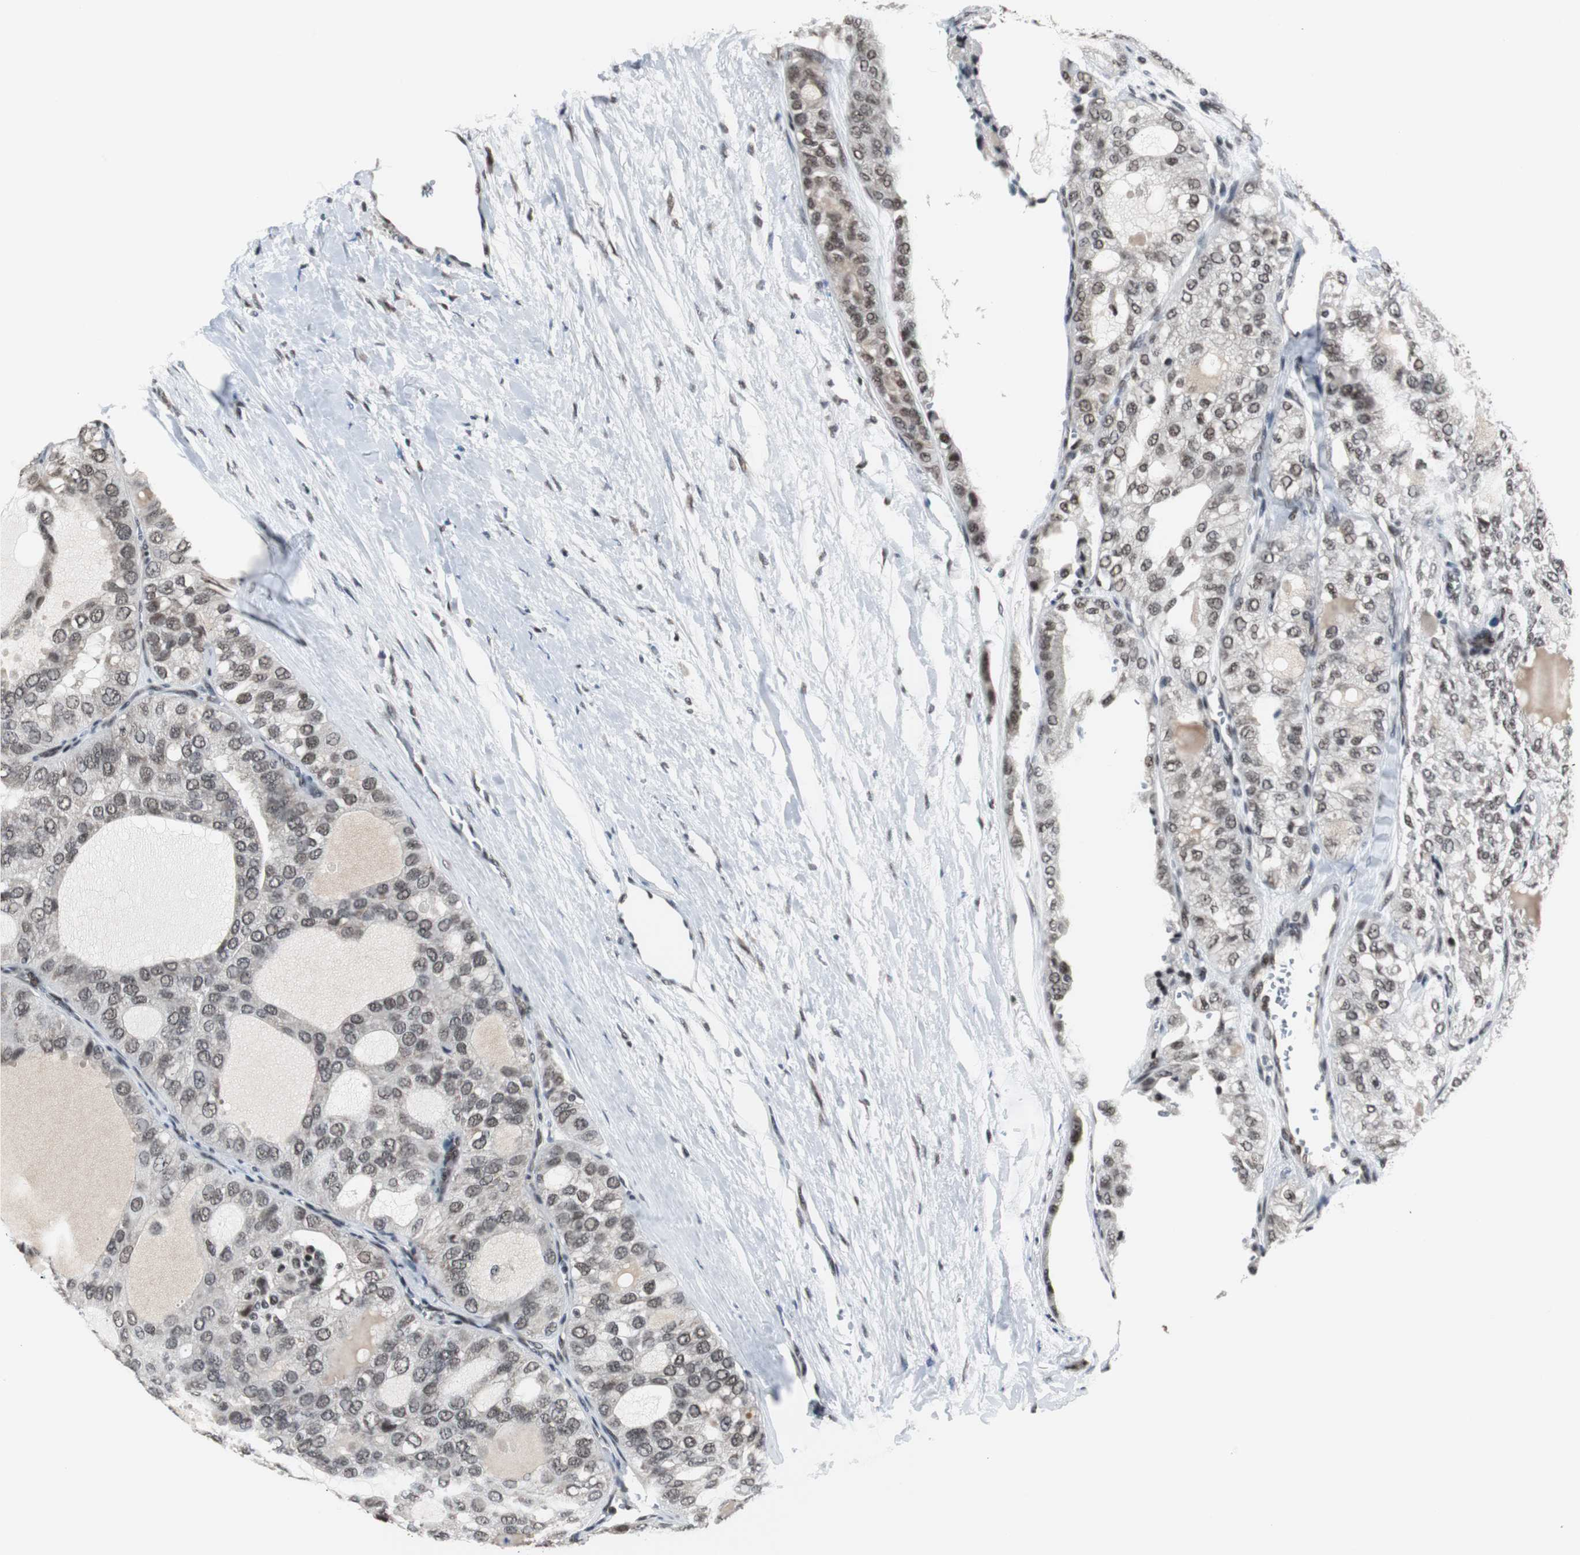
{"staining": {"intensity": "weak", "quantity": ">75%", "location": "nuclear"}, "tissue": "thyroid cancer", "cell_type": "Tumor cells", "image_type": "cancer", "snomed": [{"axis": "morphology", "description": "Follicular adenoma carcinoma, NOS"}, {"axis": "topography", "description": "Thyroid gland"}], "caption": "Immunohistochemistry of human thyroid follicular adenoma carcinoma exhibits low levels of weak nuclear positivity in approximately >75% of tumor cells.", "gene": "CDK9", "patient": {"sex": "male", "age": 75}}